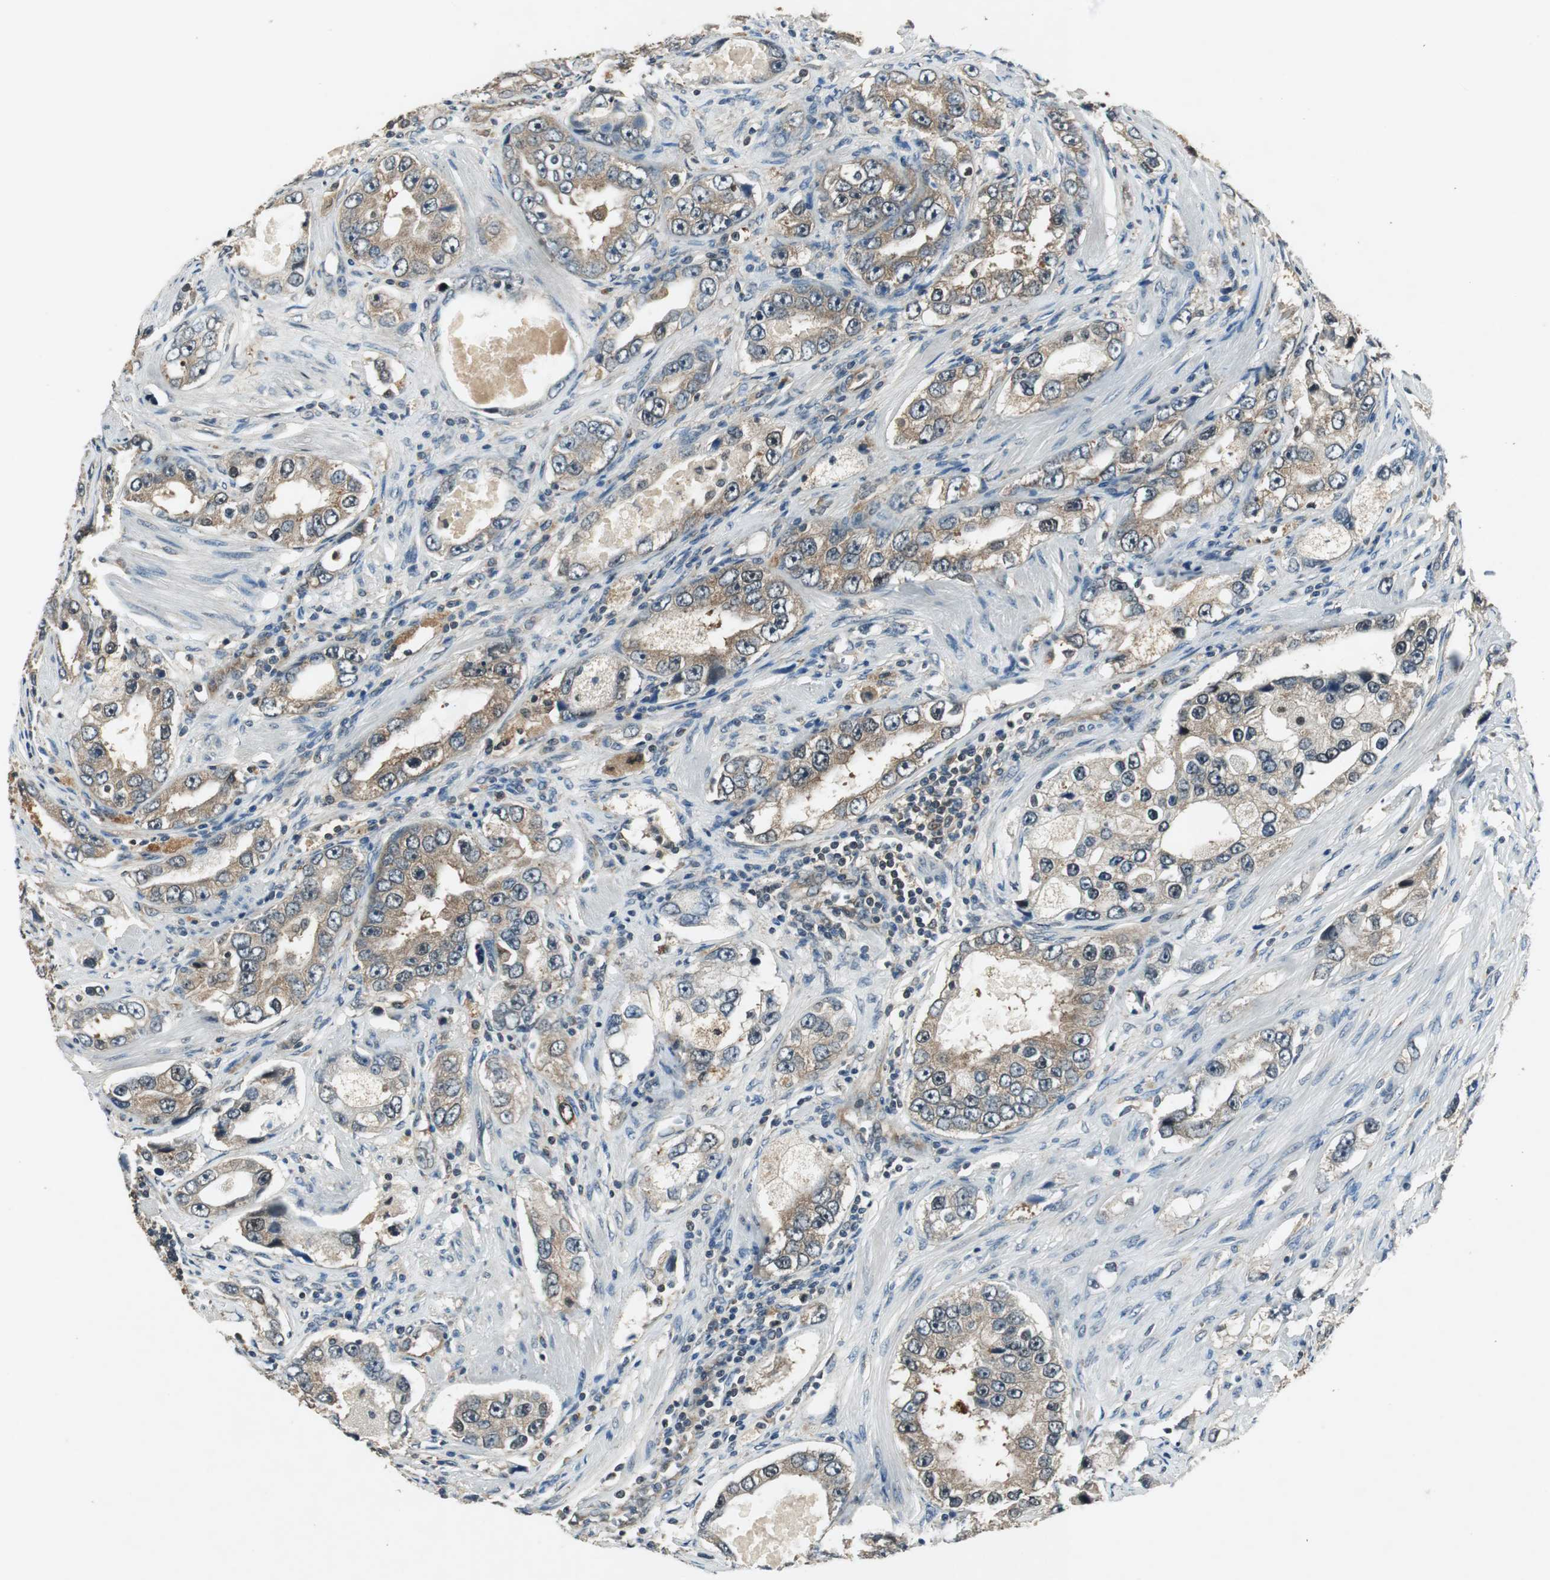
{"staining": {"intensity": "moderate", "quantity": ">75%", "location": "cytoplasmic/membranous"}, "tissue": "prostate cancer", "cell_type": "Tumor cells", "image_type": "cancer", "snomed": [{"axis": "morphology", "description": "Adenocarcinoma, High grade"}, {"axis": "topography", "description": "Prostate"}], "caption": "High-power microscopy captured an immunohistochemistry (IHC) image of prostate cancer, revealing moderate cytoplasmic/membranous expression in approximately >75% of tumor cells.", "gene": "PSMB4", "patient": {"sex": "male", "age": 63}}